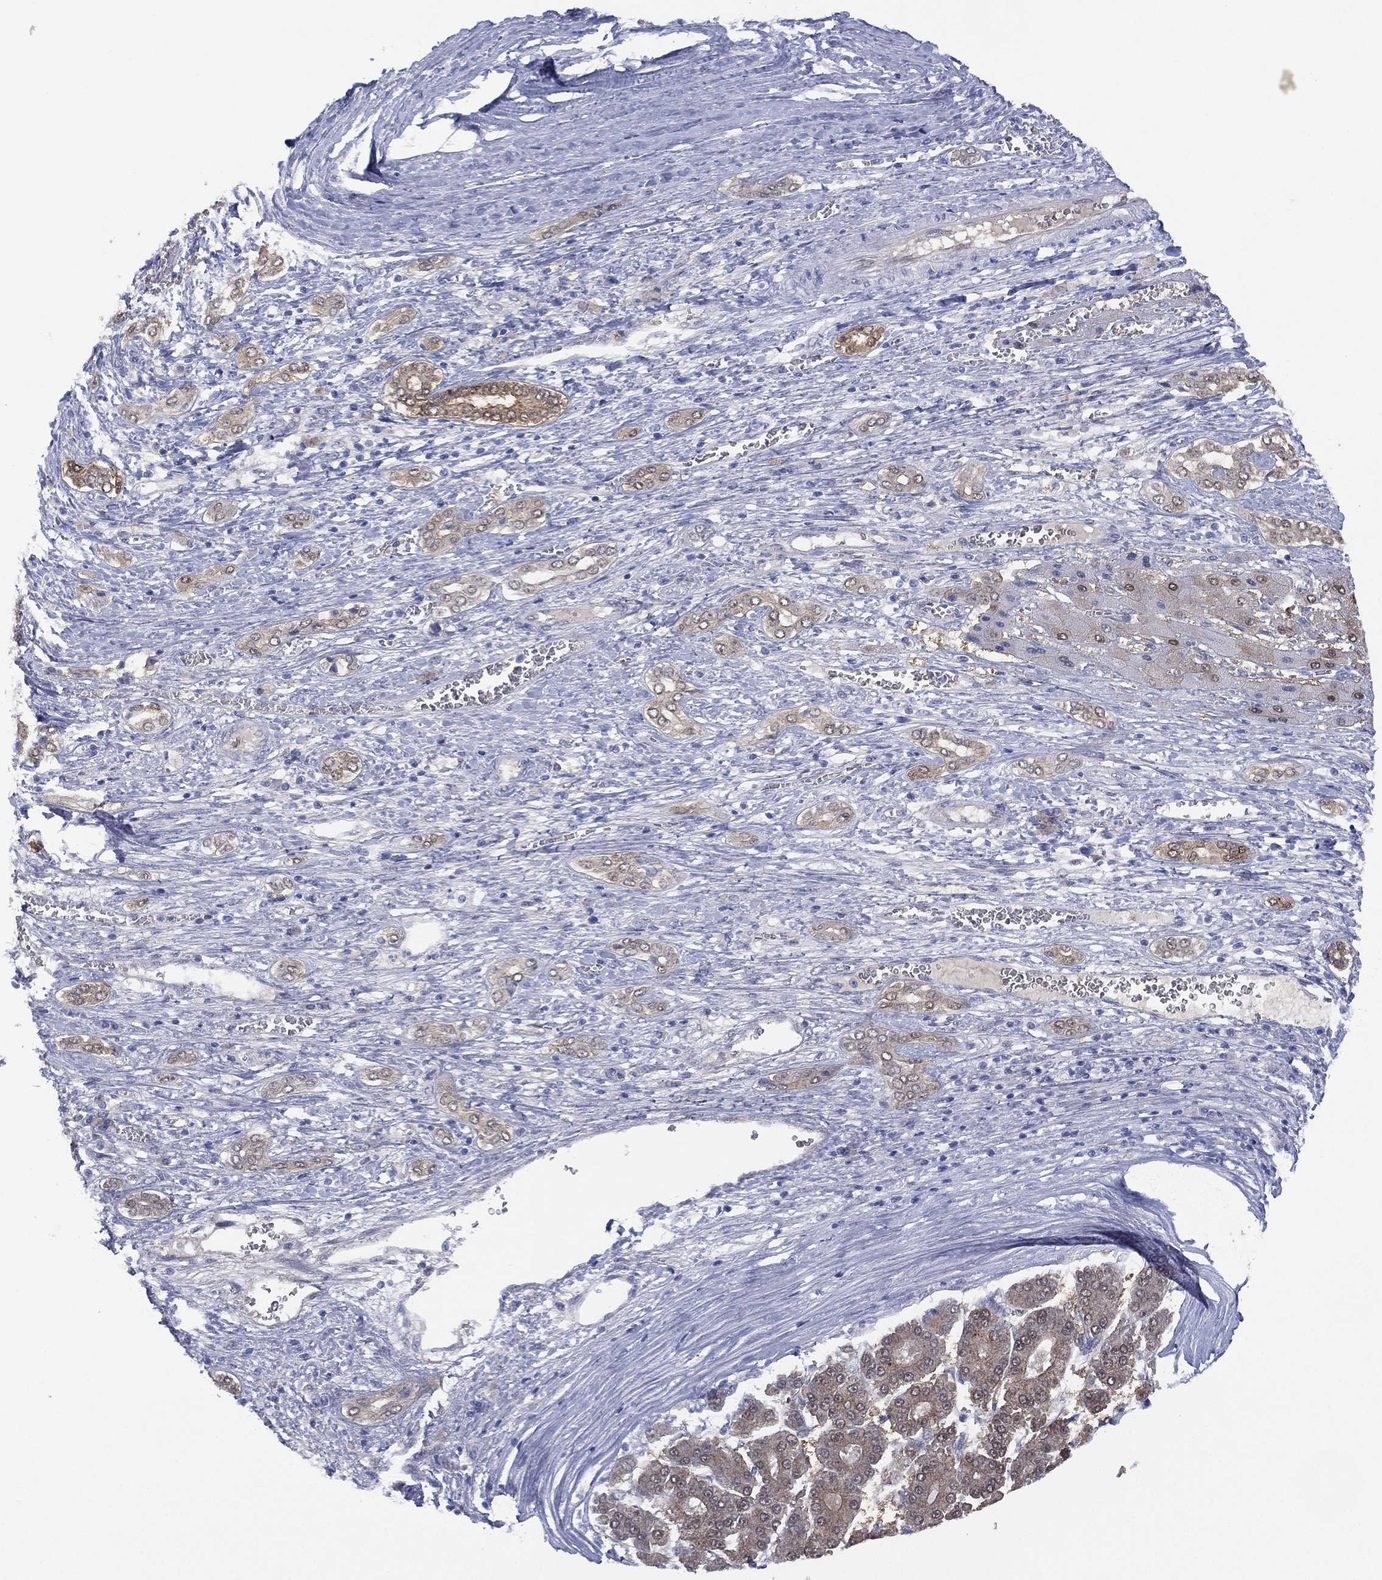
{"staining": {"intensity": "weak", "quantity": "<25%", "location": "nuclear"}, "tissue": "liver cancer", "cell_type": "Tumor cells", "image_type": "cancer", "snomed": [{"axis": "morphology", "description": "Carcinoma, Hepatocellular, NOS"}, {"axis": "topography", "description": "Liver"}], "caption": "There is no significant staining in tumor cells of liver cancer (hepatocellular carcinoma).", "gene": "DDAH1", "patient": {"sex": "male", "age": 70}}